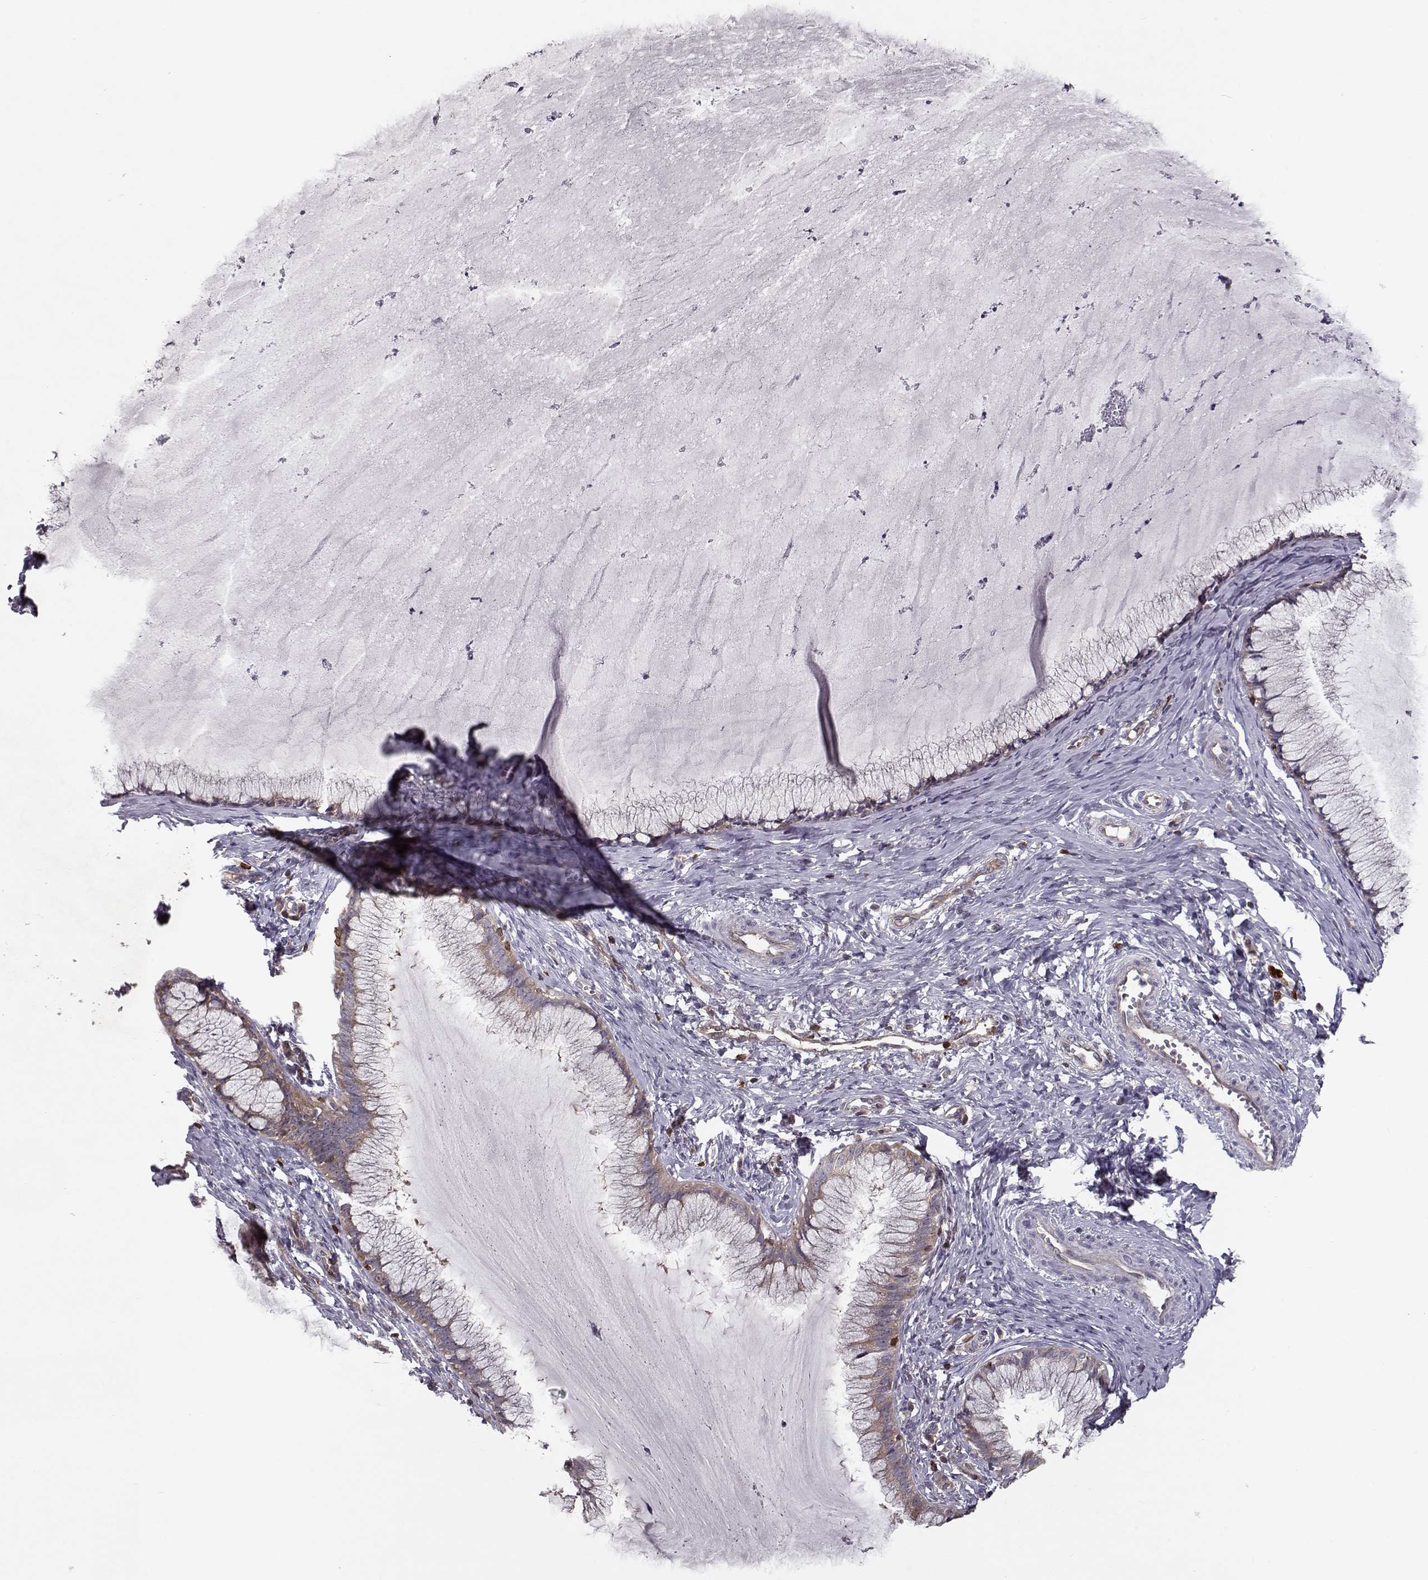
{"staining": {"intensity": "weak", "quantity": ">75%", "location": "cytoplasmic/membranous"}, "tissue": "cervical cancer", "cell_type": "Tumor cells", "image_type": "cancer", "snomed": [{"axis": "morphology", "description": "Squamous cell carcinoma, NOS"}, {"axis": "topography", "description": "Cervix"}], "caption": "Protein analysis of squamous cell carcinoma (cervical) tissue reveals weak cytoplasmic/membranous staining in about >75% of tumor cells.", "gene": "RANBP1", "patient": {"sex": "female", "age": 36}}